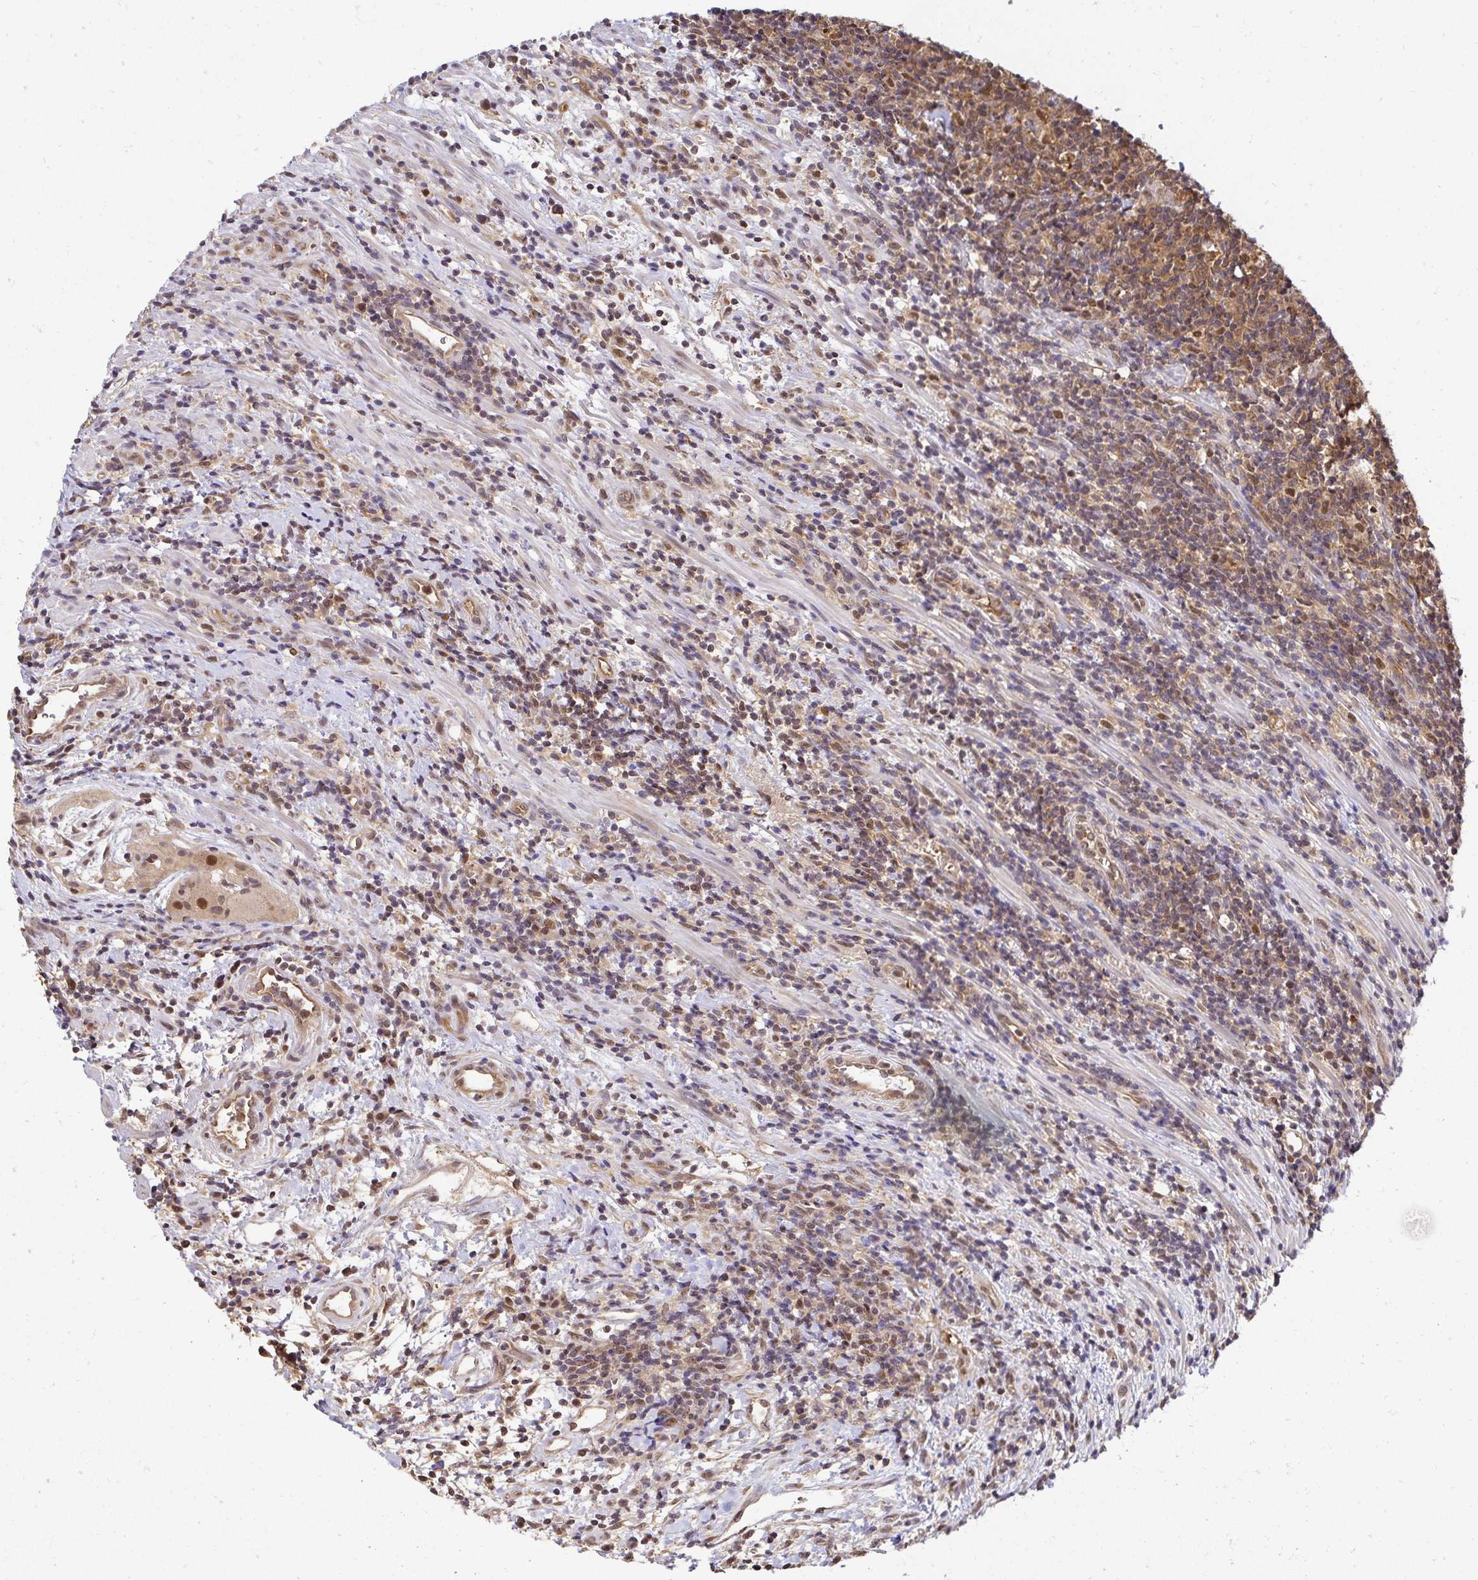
{"staining": {"intensity": "moderate", "quantity": ">75%", "location": "cytoplasmic/membranous,nuclear"}, "tissue": "lymphoma", "cell_type": "Tumor cells", "image_type": "cancer", "snomed": [{"axis": "morphology", "description": "Malignant lymphoma, non-Hodgkin's type, High grade"}, {"axis": "topography", "description": "Small intestine"}], "caption": "Moderate cytoplasmic/membranous and nuclear positivity for a protein is present in approximately >75% of tumor cells of lymphoma using immunohistochemistry (IHC).", "gene": "PSMA4", "patient": {"sex": "female", "age": 56}}